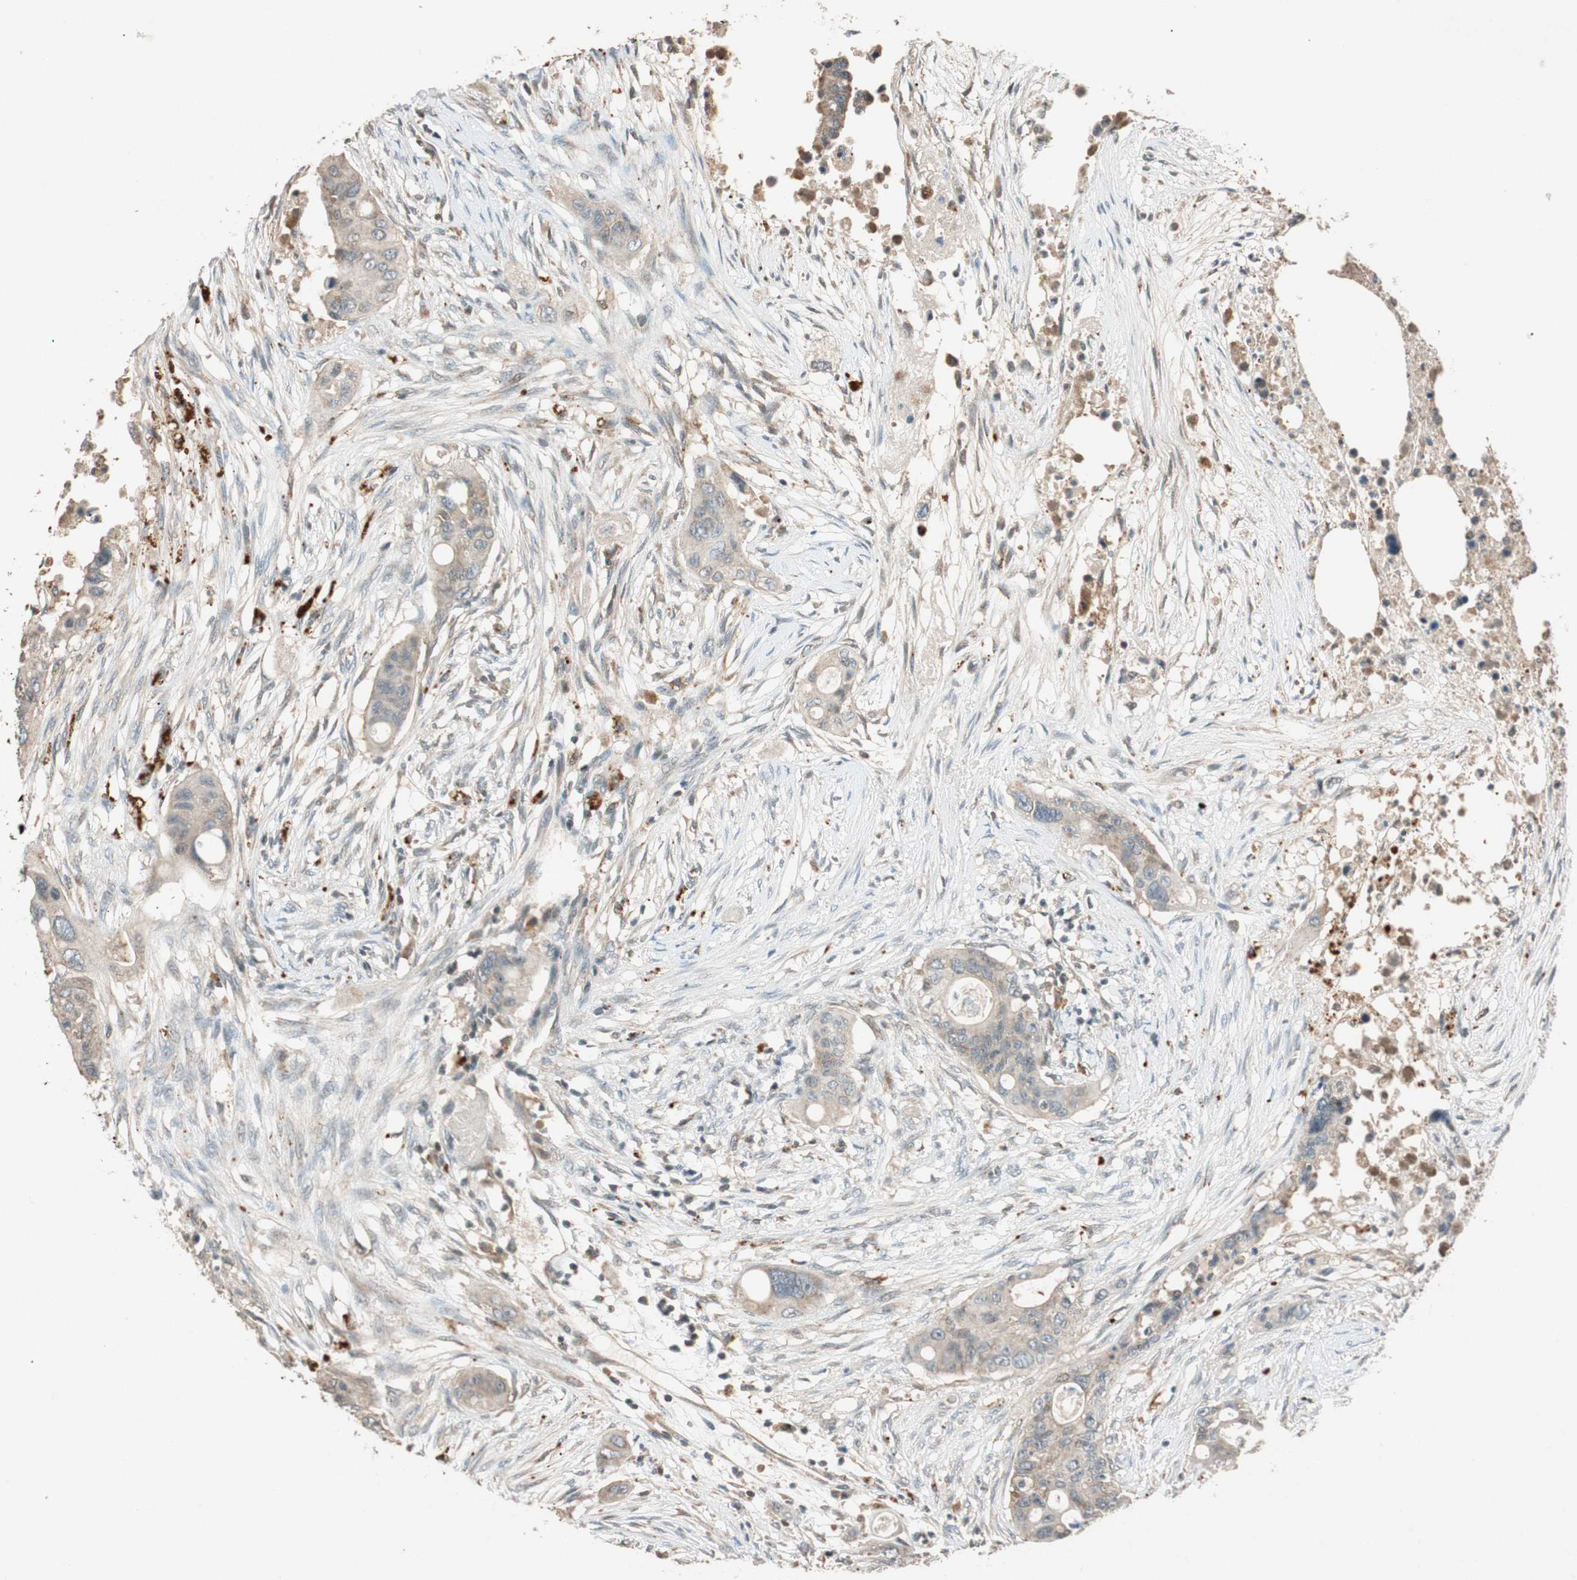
{"staining": {"intensity": "weak", "quantity": ">75%", "location": "cytoplasmic/membranous"}, "tissue": "colorectal cancer", "cell_type": "Tumor cells", "image_type": "cancer", "snomed": [{"axis": "morphology", "description": "Adenocarcinoma, NOS"}, {"axis": "topography", "description": "Colon"}], "caption": "Colorectal adenocarcinoma was stained to show a protein in brown. There is low levels of weak cytoplasmic/membranous staining in about >75% of tumor cells.", "gene": "GLB1", "patient": {"sex": "female", "age": 57}}